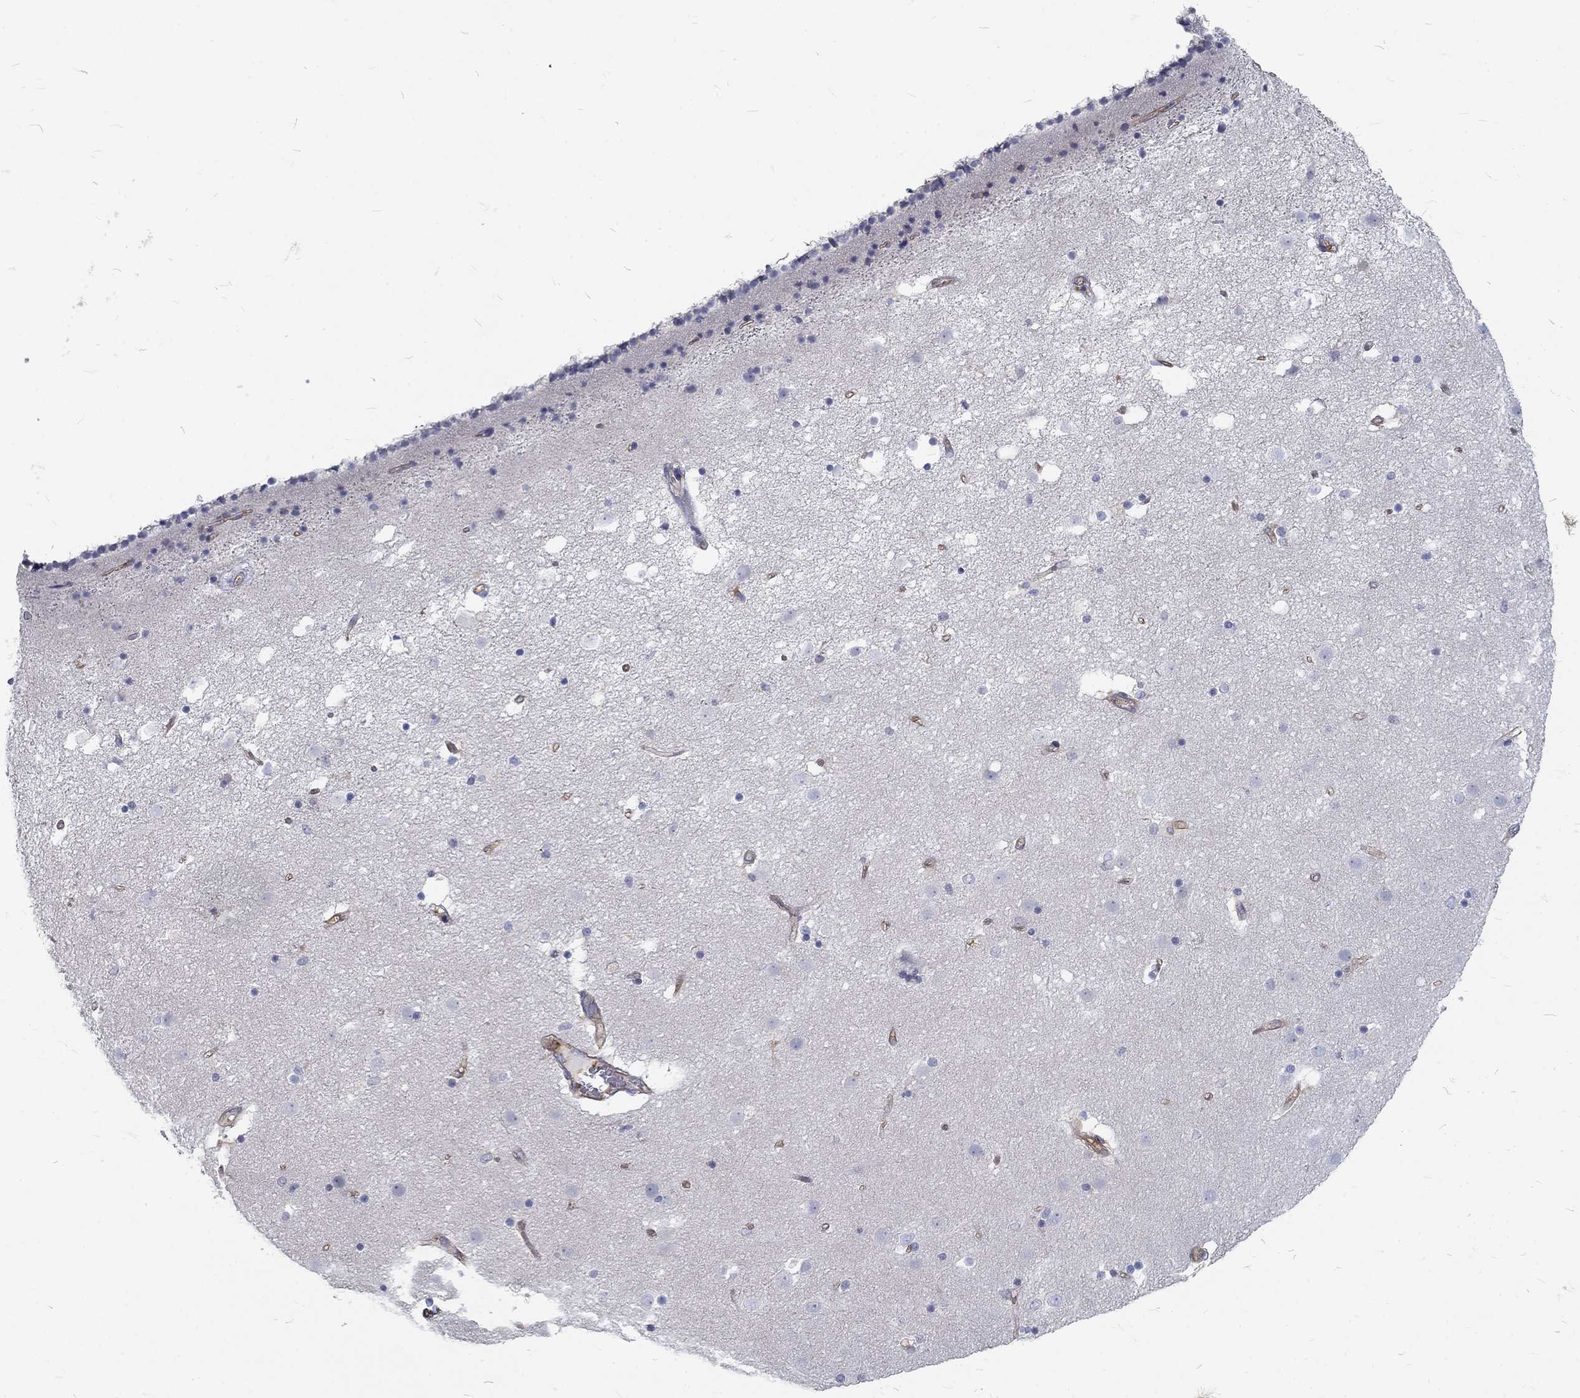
{"staining": {"intensity": "moderate", "quantity": "<25%", "location": "cytoplasmic/membranous"}, "tissue": "caudate", "cell_type": "Glial cells", "image_type": "normal", "snomed": [{"axis": "morphology", "description": "Normal tissue, NOS"}, {"axis": "topography", "description": "Lateral ventricle wall"}], "caption": "Immunohistochemistry (IHC) of unremarkable human caudate demonstrates low levels of moderate cytoplasmic/membranous expression in approximately <25% of glial cells.", "gene": "MTMR11", "patient": {"sex": "female", "age": 71}}